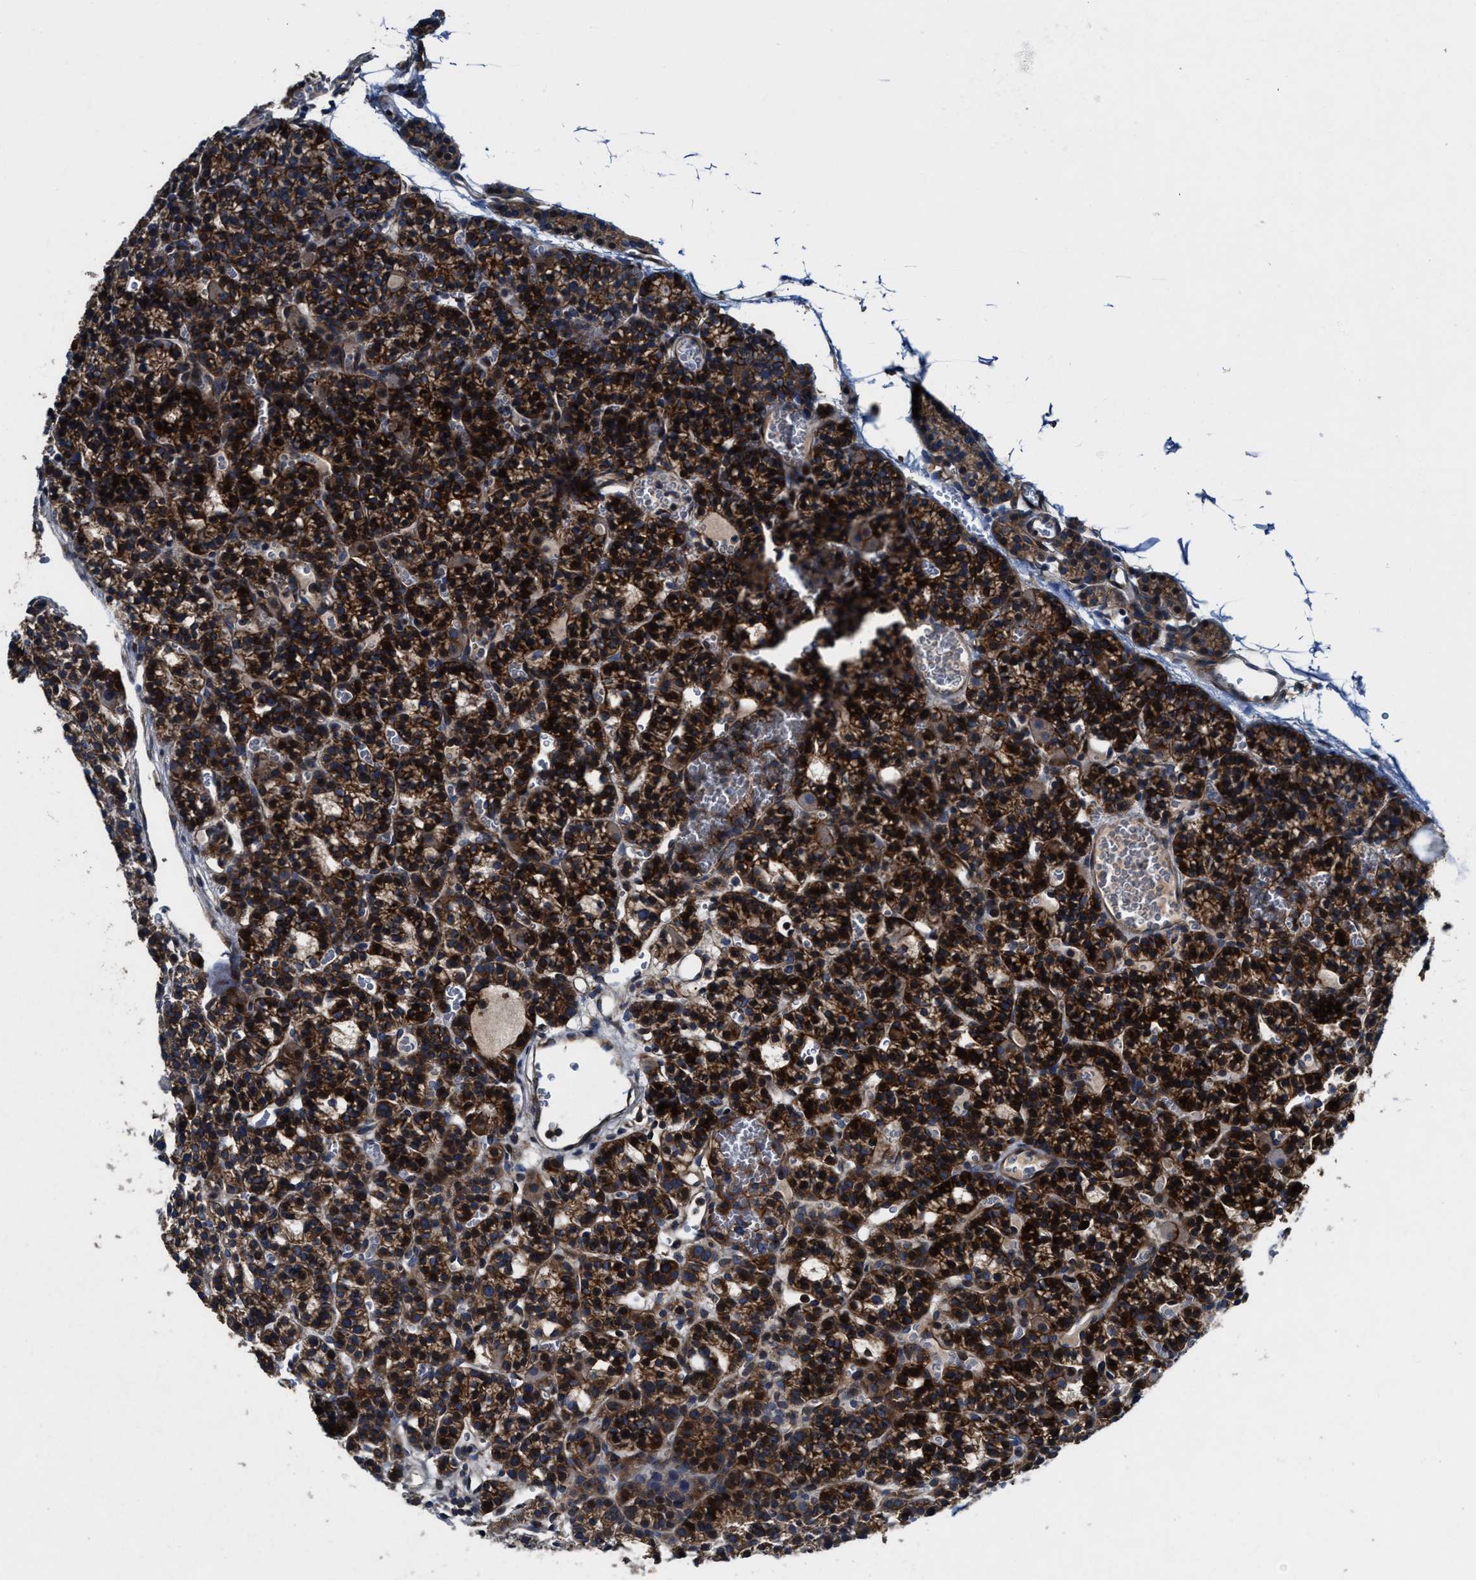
{"staining": {"intensity": "strong", "quantity": ">75%", "location": "cytoplasmic/membranous"}, "tissue": "parathyroid gland", "cell_type": "Glandular cells", "image_type": "normal", "snomed": [{"axis": "morphology", "description": "Normal tissue, NOS"}, {"axis": "morphology", "description": "Adenoma, NOS"}, {"axis": "topography", "description": "Parathyroid gland"}], "caption": "A high-resolution histopathology image shows IHC staining of normal parathyroid gland, which shows strong cytoplasmic/membranous expression in about >75% of glandular cells. (DAB (3,3'-diaminobenzidine) IHC with brightfield microscopy, high magnification).", "gene": "PTAR1", "patient": {"sex": "female", "age": 58}}